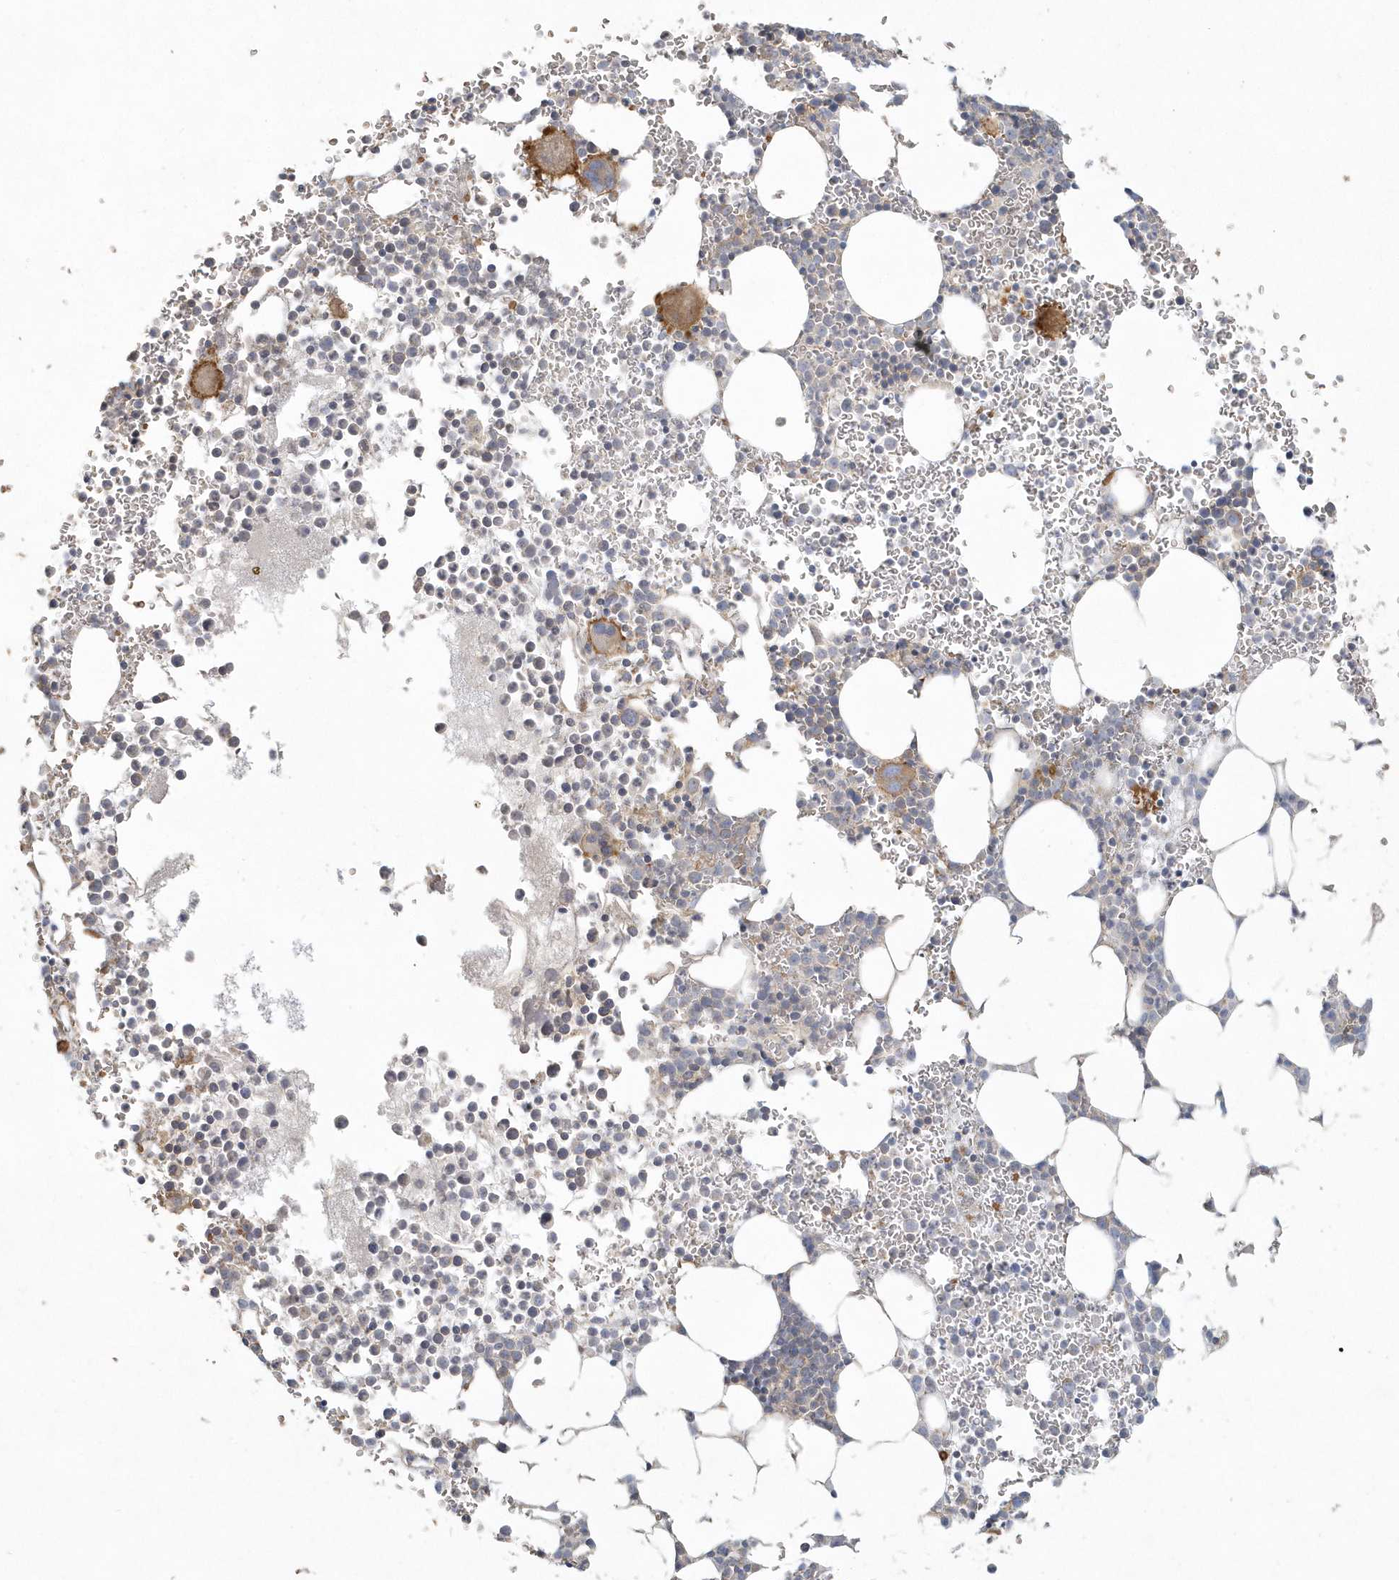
{"staining": {"intensity": "moderate", "quantity": "<25%", "location": "cytoplasmic/membranous"}, "tissue": "bone marrow", "cell_type": "Hematopoietic cells", "image_type": "normal", "snomed": [{"axis": "morphology", "description": "Normal tissue, NOS"}, {"axis": "topography", "description": "Bone marrow"}], "caption": "Protein staining of normal bone marrow demonstrates moderate cytoplasmic/membranous staining in about <25% of hematopoietic cells. (Stains: DAB in brown, nuclei in blue, Microscopy: brightfield microscopy at high magnification).", "gene": "BLTP3A", "patient": {"sex": "female", "age": 78}}